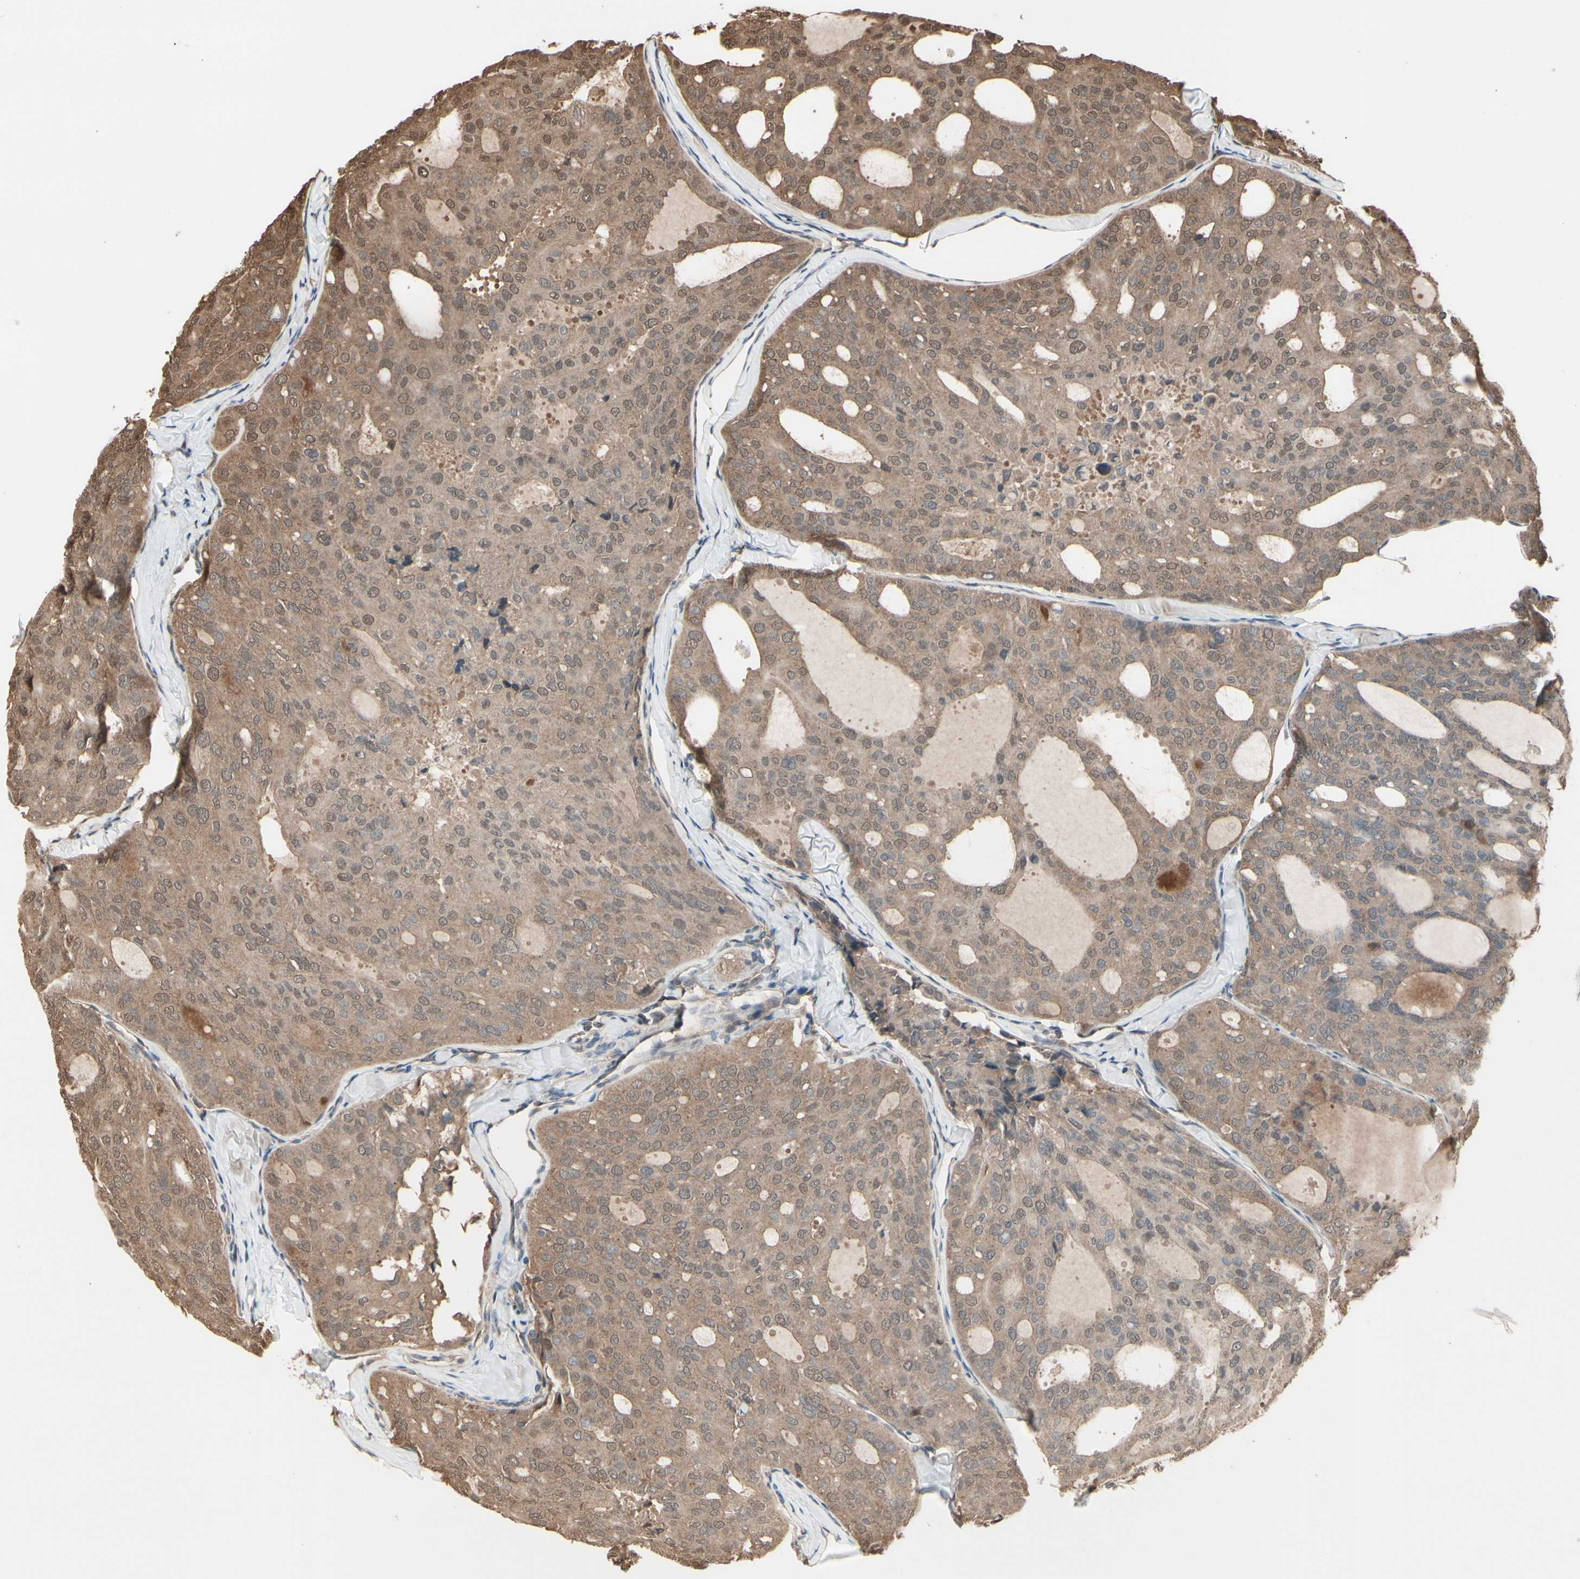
{"staining": {"intensity": "moderate", "quantity": ">75%", "location": "cytoplasmic/membranous,nuclear"}, "tissue": "thyroid cancer", "cell_type": "Tumor cells", "image_type": "cancer", "snomed": [{"axis": "morphology", "description": "Follicular adenoma carcinoma, NOS"}, {"axis": "topography", "description": "Thyroid gland"}], "caption": "DAB immunohistochemical staining of thyroid cancer (follicular adenoma carcinoma) exhibits moderate cytoplasmic/membranous and nuclear protein staining in approximately >75% of tumor cells.", "gene": "PNPLA7", "patient": {"sex": "male", "age": 75}}